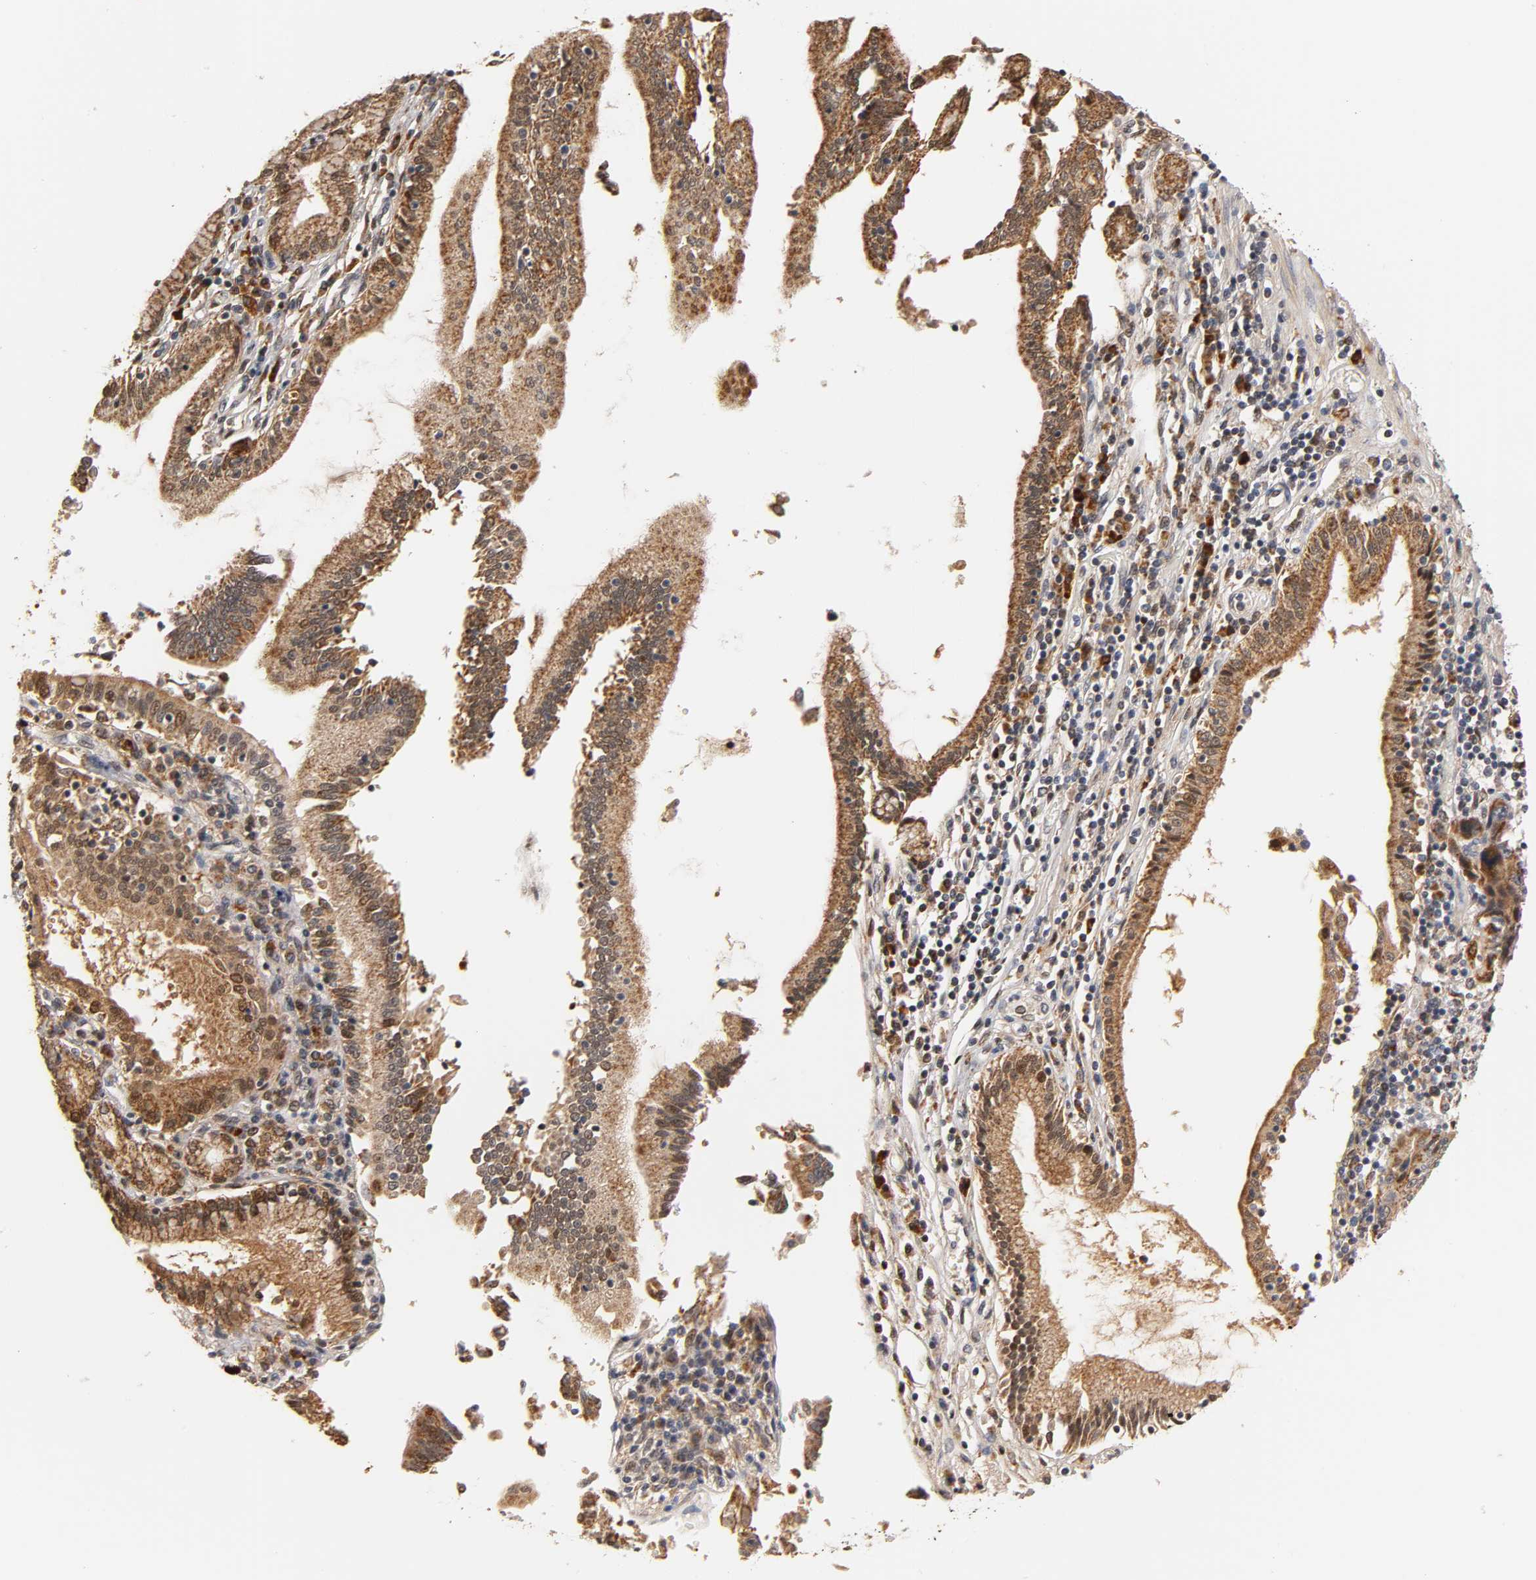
{"staining": {"intensity": "strong", "quantity": ">75%", "location": "cytoplasmic/membranous,nuclear"}, "tissue": "pancreatic cancer", "cell_type": "Tumor cells", "image_type": "cancer", "snomed": [{"axis": "morphology", "description": "Adenocarcinoma, NOS"}, {"axis": "topography", "description": "Pancreas"}], "caption": "An immunohistochemistry histopathology image of tumor tissue is shown. Protein staining in brown shows strong cytoplasmic/membranous and nuclear positivity in pancreatic adenocarcinoma within tumor cells.", "gene": "GSTZ1", "patient": {"sex": "female", "age": 48}}